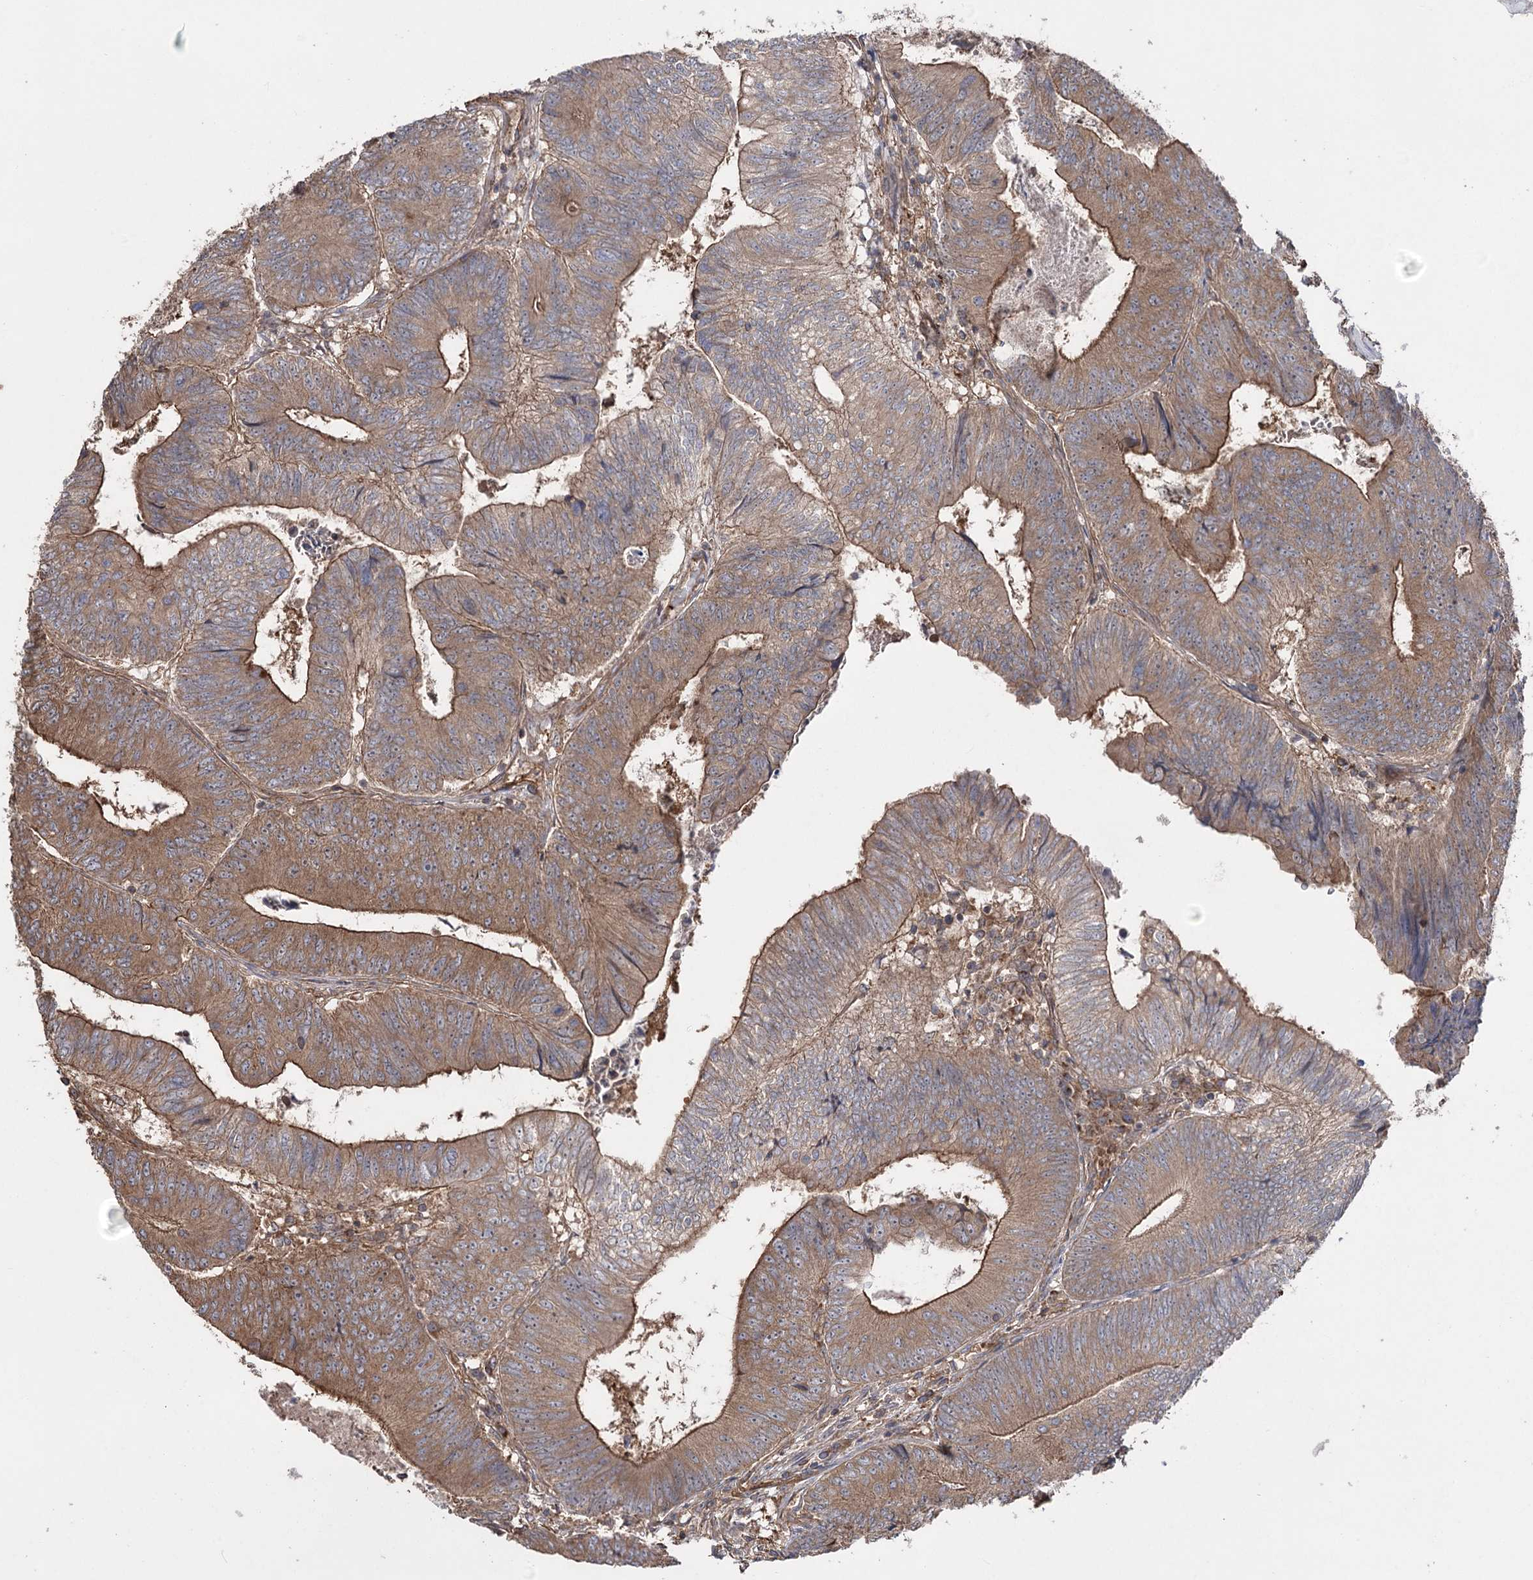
{"staining": {"intensity": "moderate", "quantity": ">75%", "location": "cytoplasmic/membranous"}, "tissue": "colorectal cancer", "cell_type": "Tumor cells", "image_type": "cancer", "snomed": [{"axis": "morphology", "description": "Adenocarcinoma, NOS"}, {"axis": "topography", "description": "Colon"}], "caption": "The micrograph shows immunohistochemical staining of colorectal cancer (adenocarcinoma). There is moderate cytoplasmic/membranous expression is seen in approximately >75% of tumor cells.", "gene": "LARS2", "patient": {"sex": "female", "age": 67}}